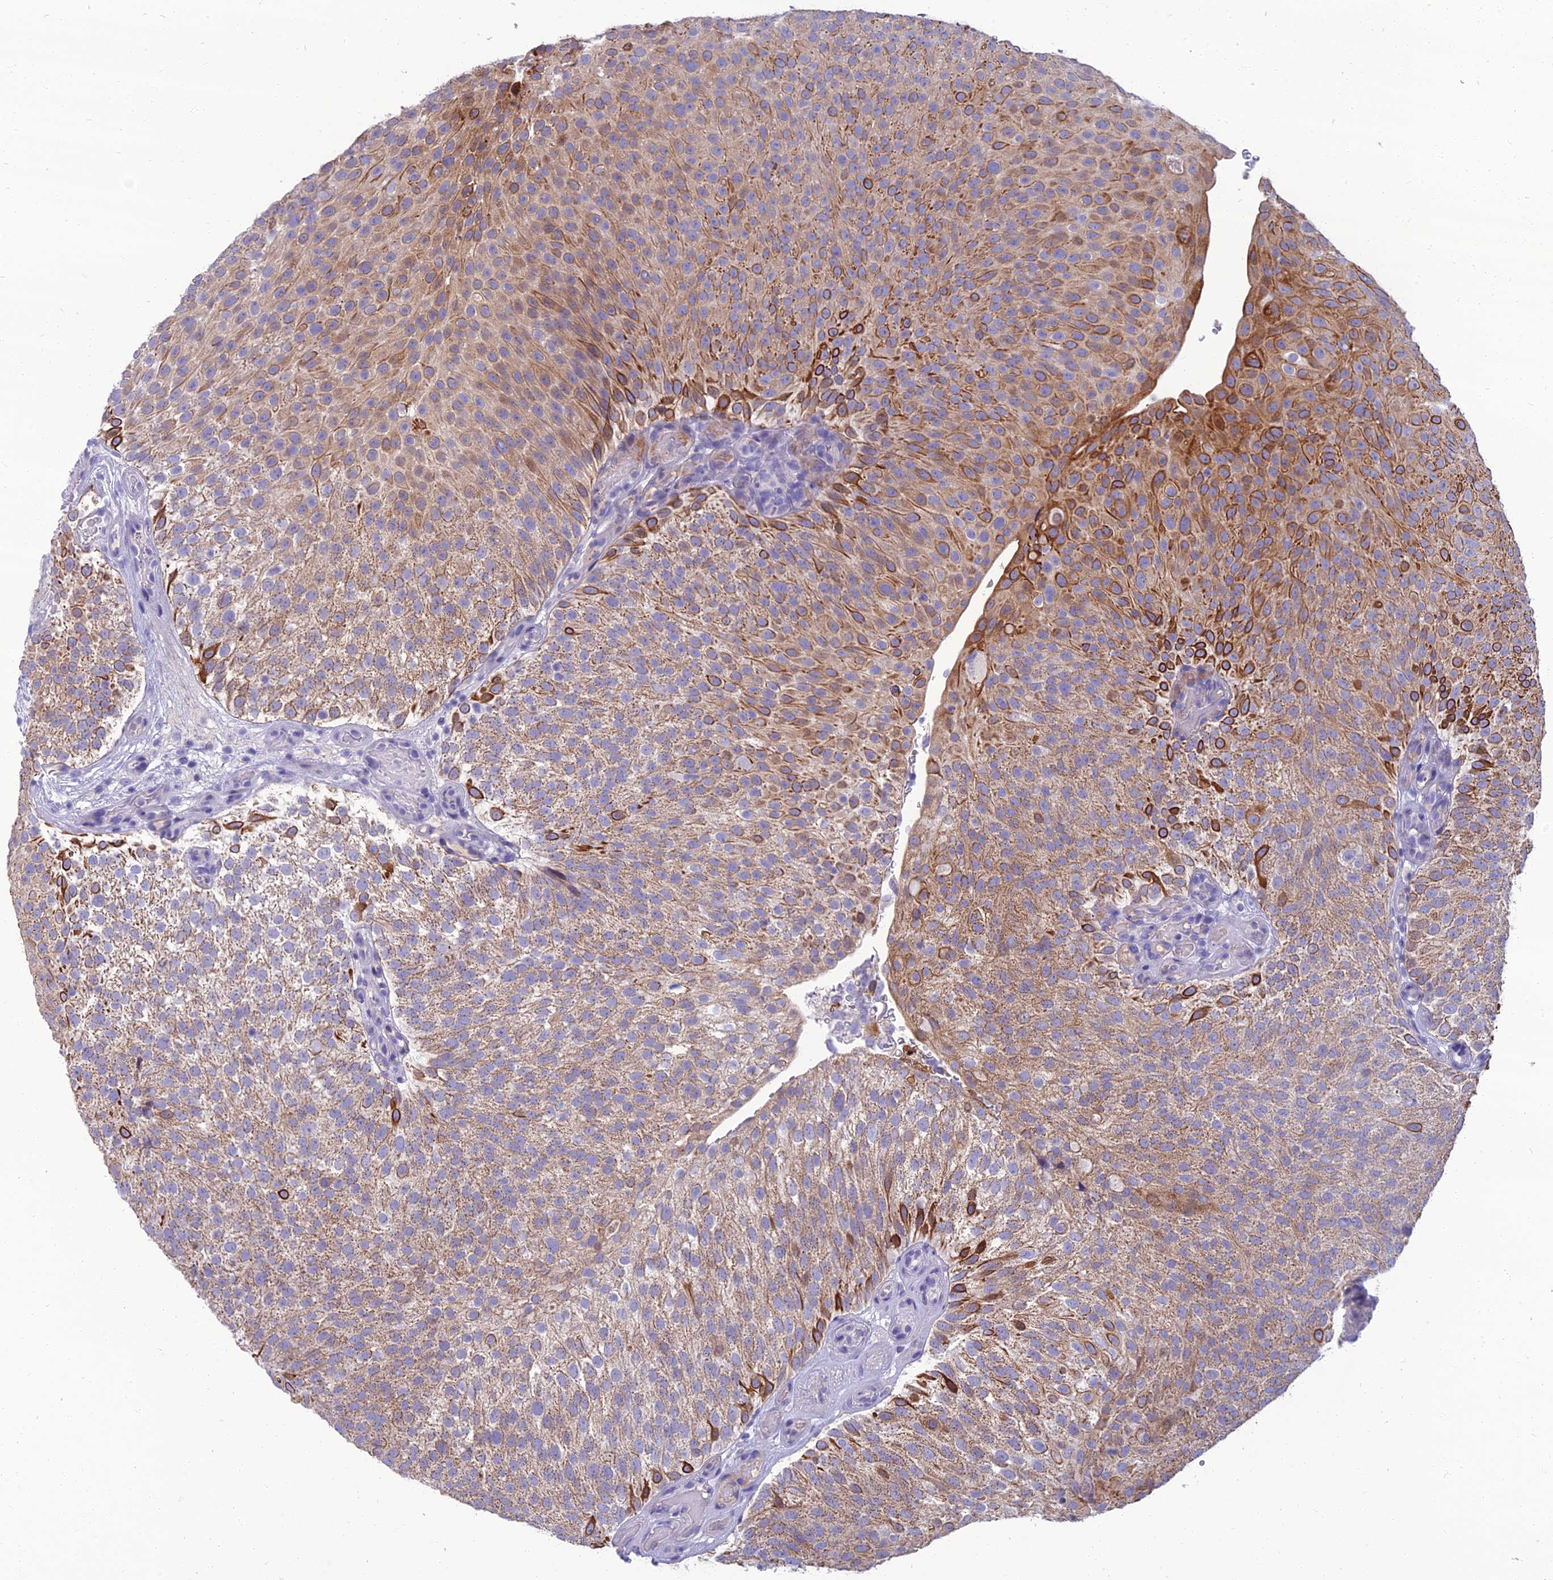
{"staining": {"intensity": "moderate", "quantity": ">75%", "location": "cytoplasmic/membranous"}, "tissue": "urothelial cancer", "cell_type": "Tumor cells", "image_type": "cancer", "snomed": [{"axis": "morphology", "description": "Urothelial carcinoma, Low grade"}, {"axis": "topography", "description": "Urinary bladder"}], "caption": "DAB (3,3'-diaminobenzidine) immunohistochemical staining of urothelial cancer displays moderate cytoplasmic/membranous protein positivity in about >75% of tumor cells. The staining was performed using DAB to visualize the protein expression in brown, while the nuclei were stained in blue with hematoxylin (Magnification: 20x).", "gene": "SPTLC3", "patient": {"sex": "male", "age": 78}}